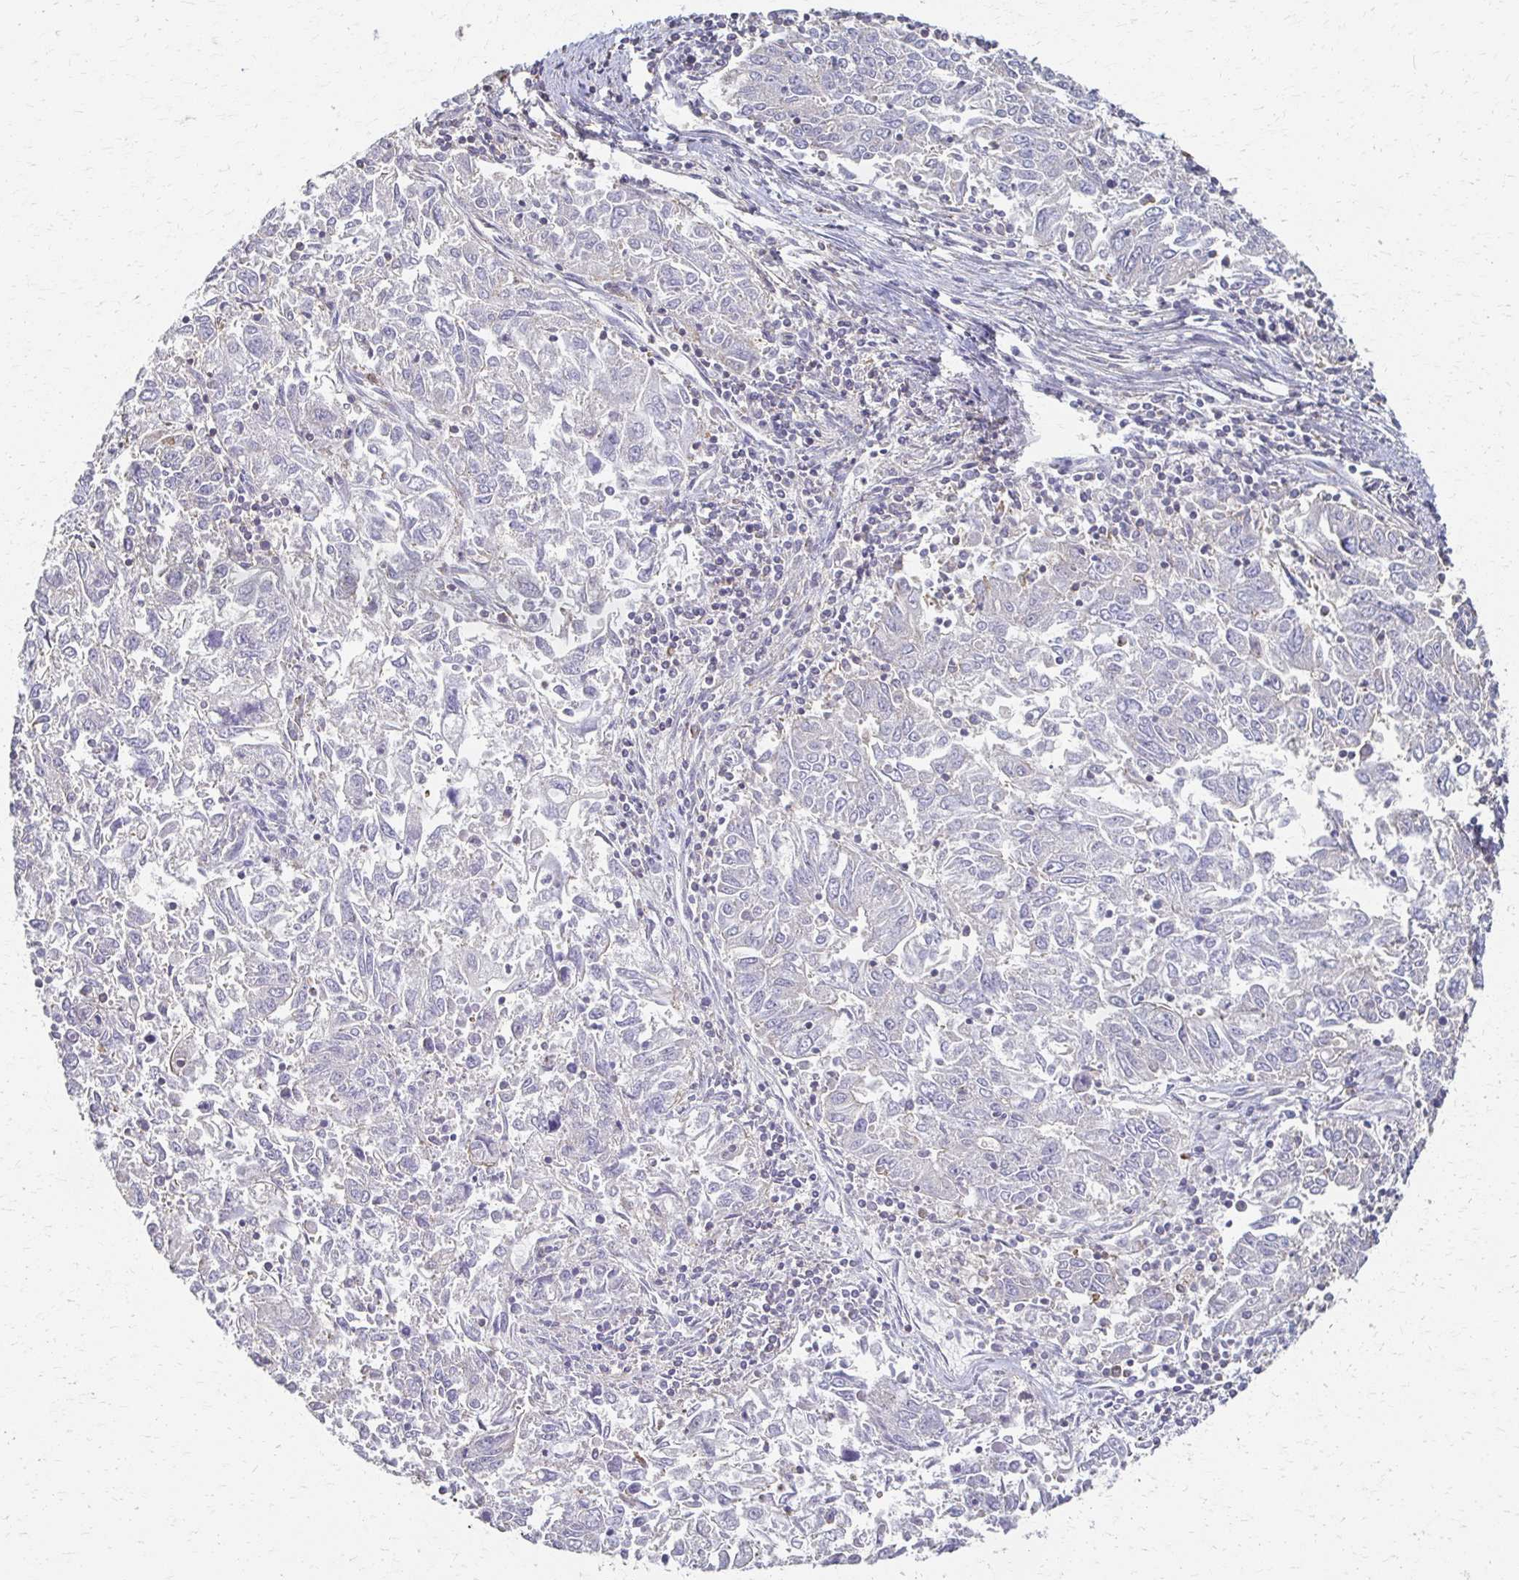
{"staining": {"intensity": "negative", "quantity": "none", "location": "none"}, "tissue": "endometrial cancer", "cell_type": "Tumor cells", "image_type": "cancer", "snomed": [{"axis": "morphology", "description": "Adenocarcinoma, NOS"}, {"axis": "topography", "description": "Endometrium"}], "caption": "Immunohistochemical staining of human adenocarcinoma (endometrial) exhibits no significant staining in tumor cells. Brightfield microscopy of immunohistochemistry stained with DAB (3,3'-diaminobenzidine) (brown) and hematoxylin (blue), captured at high magnification.", "gene": "C1QTNF7", "patient": {"sex": "female", "age": 42}}